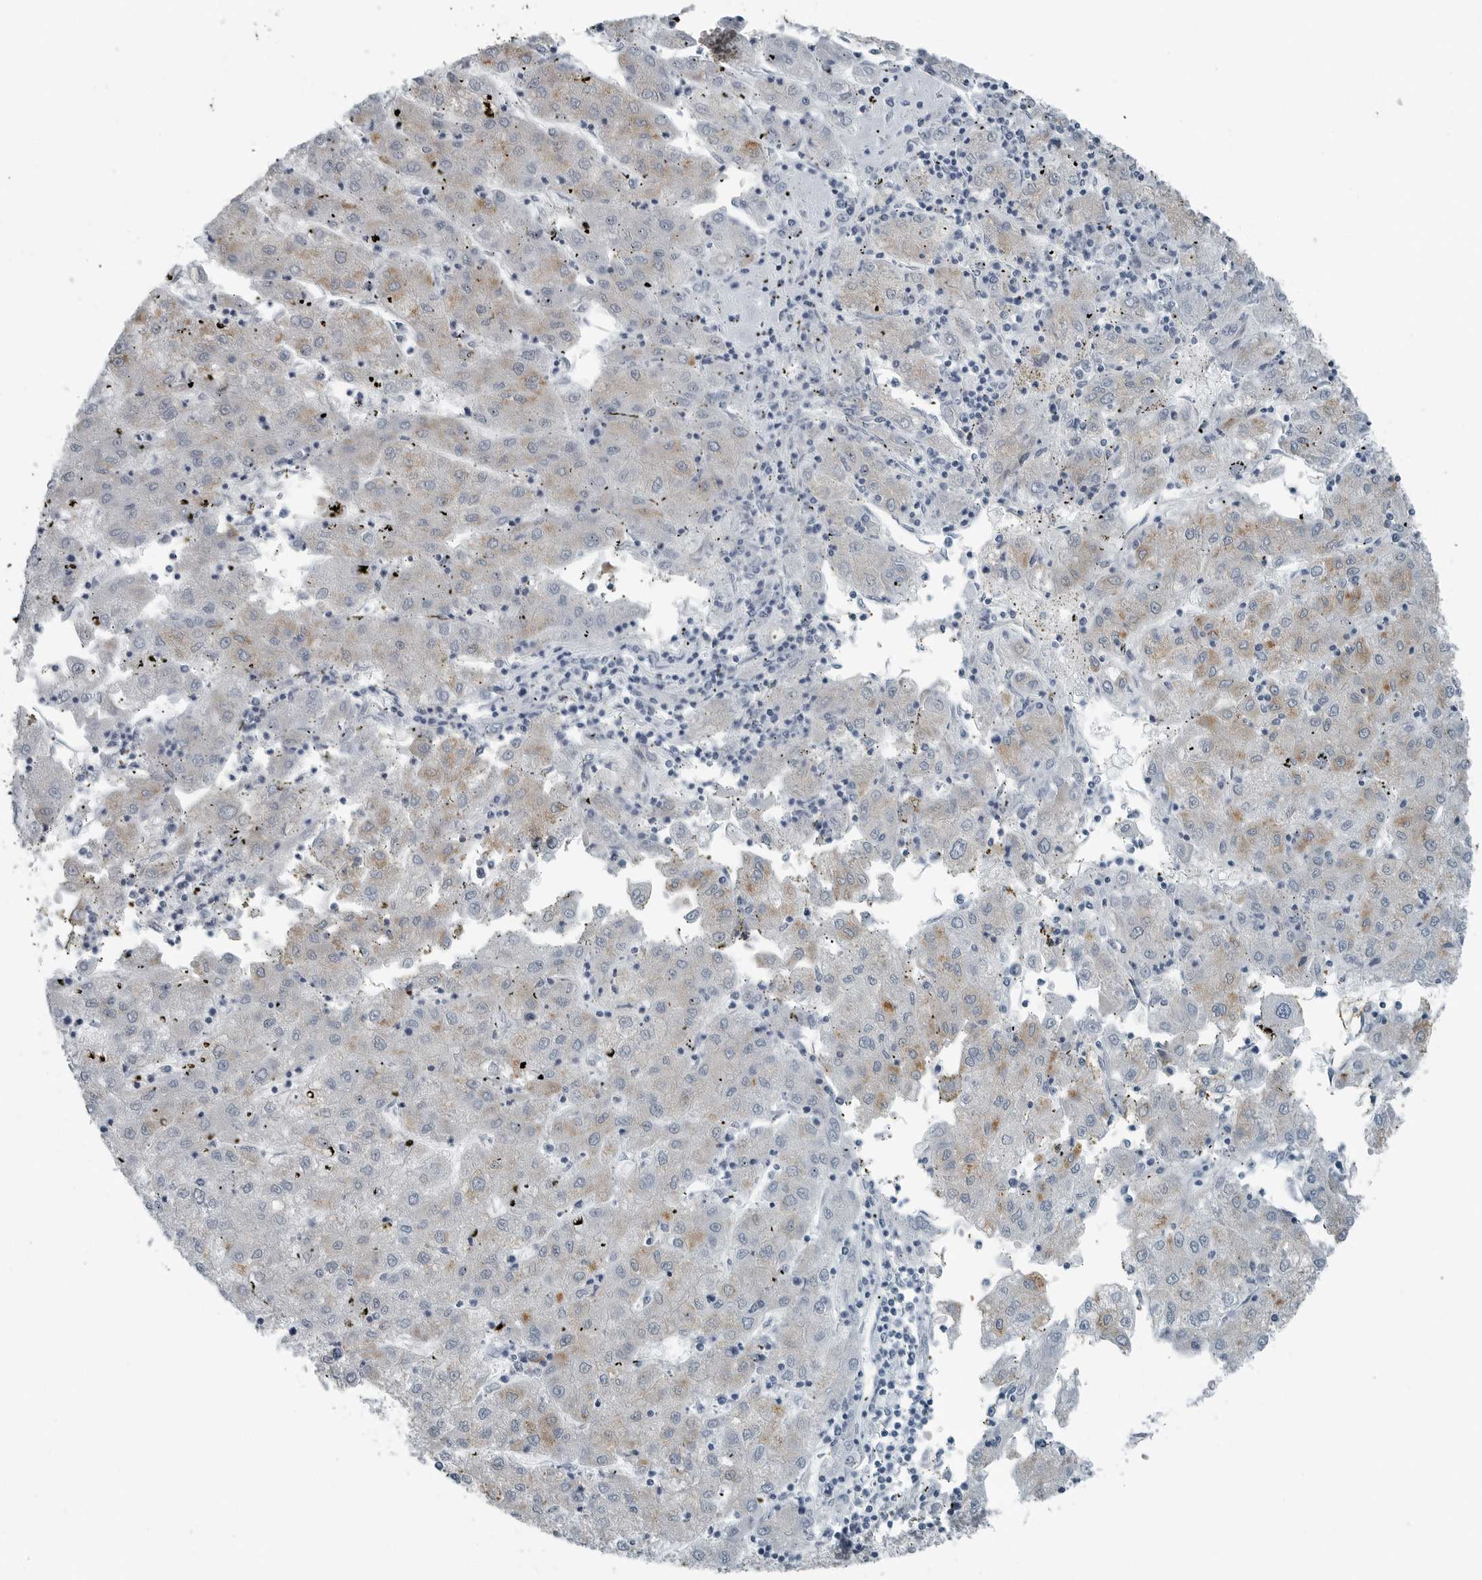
{"staining": {"intensity": "moderate", "quantity": "<25%", "location": "cytoplasmic/membranous"}, "tissue": "liver cancer", "cell_type": "Tumor cells", "image_type": "cancer", "snomed": [{"axis": "morphology", "description": "Carcinoma, Hepatocellular, NOS"}, {"axis": "topography", "description": "Liver"}], "caption": "Immunohistochemistry (IHC) (DAB (3,3'-diaminobenzidine)) staining of human liver hepatocellular carcinoma exhibits moderate cytoplasmic/membranous protein staining in approximately <25% of tumor cells.", "gene": "ZPBP2", "patient": {"sex": "male", "age": 72}}